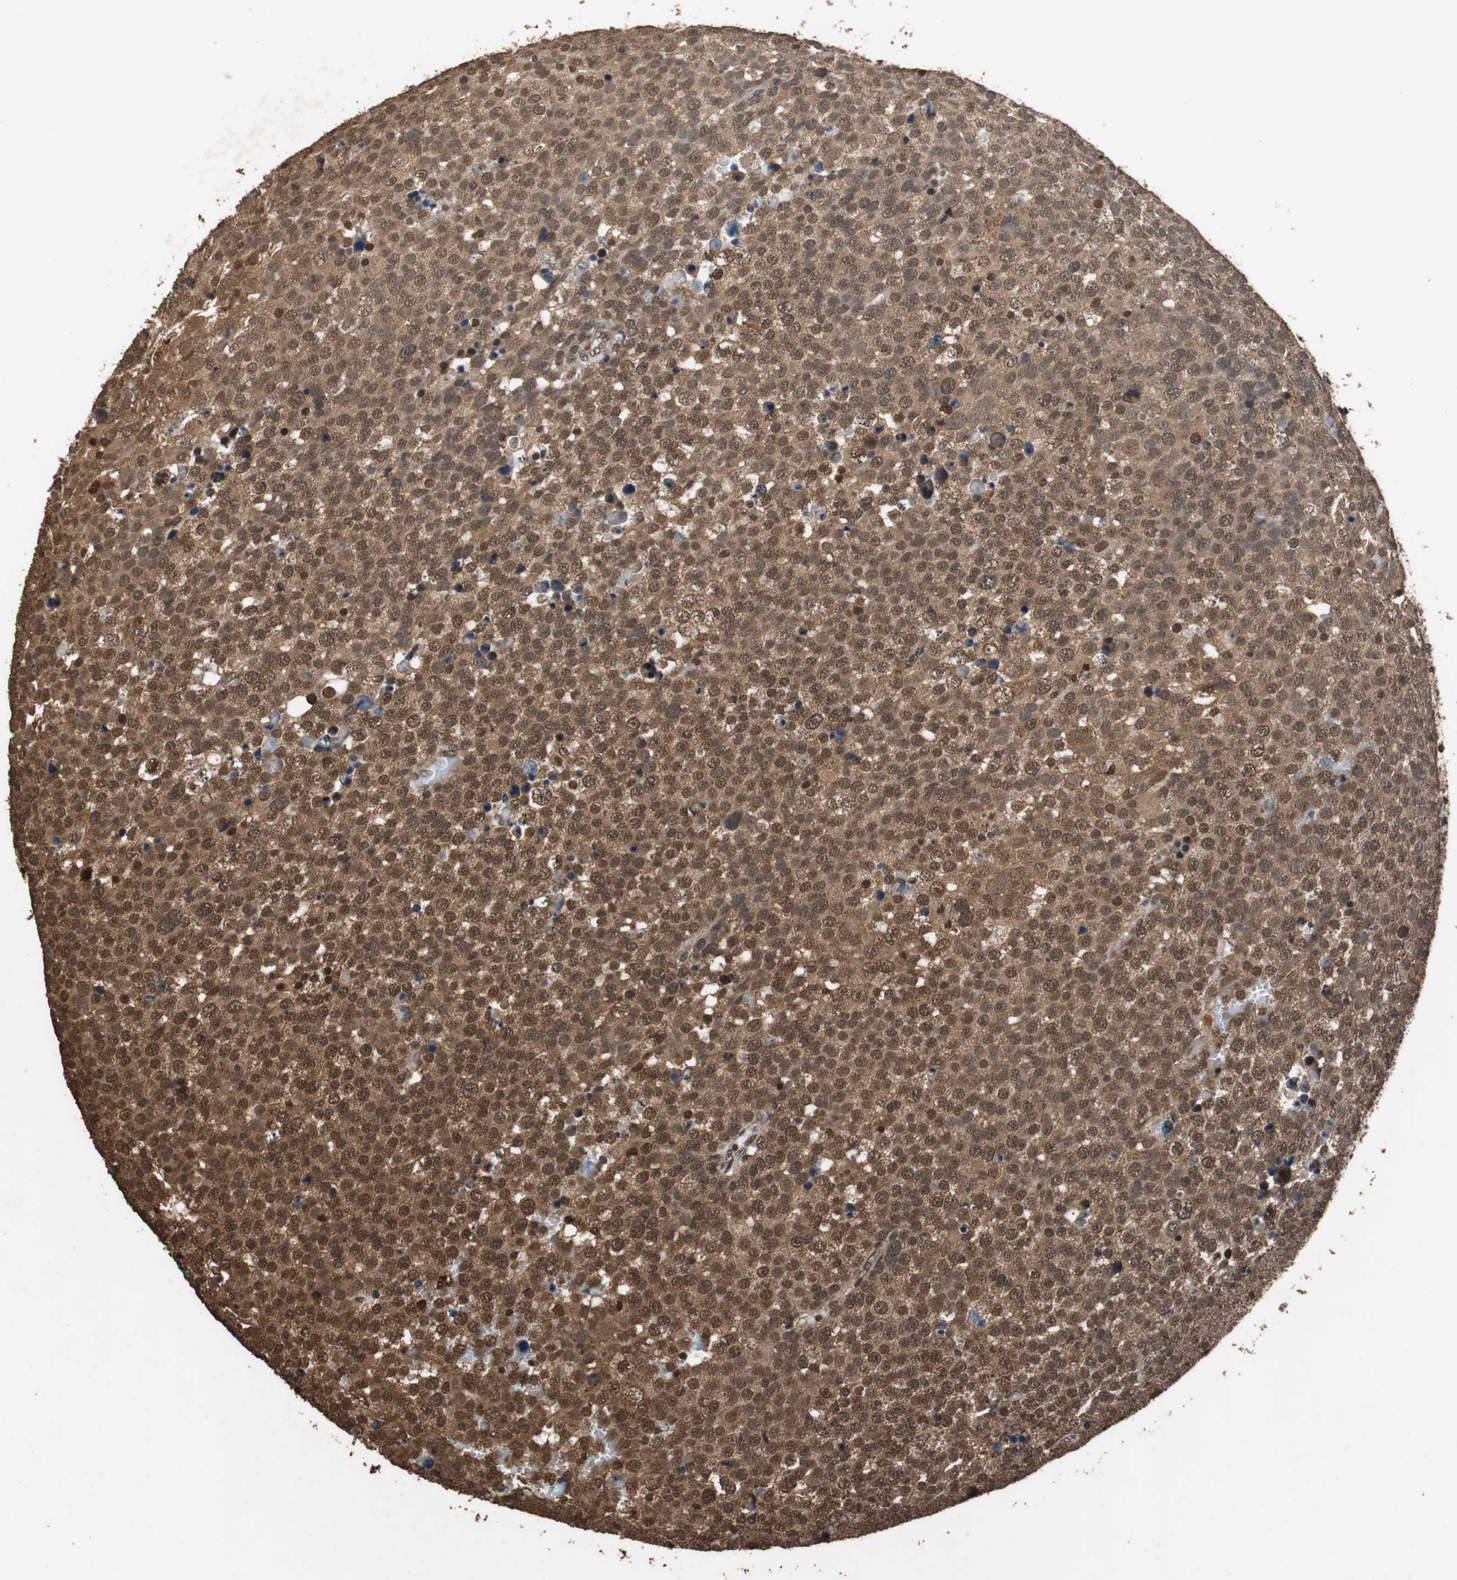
{"staining": {"intensity": "strong", "quantity": ">75%", "location": "cytoplasmic/membranous,nuclear"}, "tissue": "testis cancer", "cell_type": "Tumor cells", "image_type": "cancer", "snomed": [{"axis": "morphology", "description": "Seminoma, NOS"}, {"axis": "topography", "description": "Testis"}], "caption": "IHC (DAB (3,3'-diaminobenzidine)) staining of testis seminoma displays strong cytoplasmic/membranous and nuclear protein expression in about >75% of tumor cells.", "gene": "ZNF18", "patient": {"sex": "male", "age": 71}}